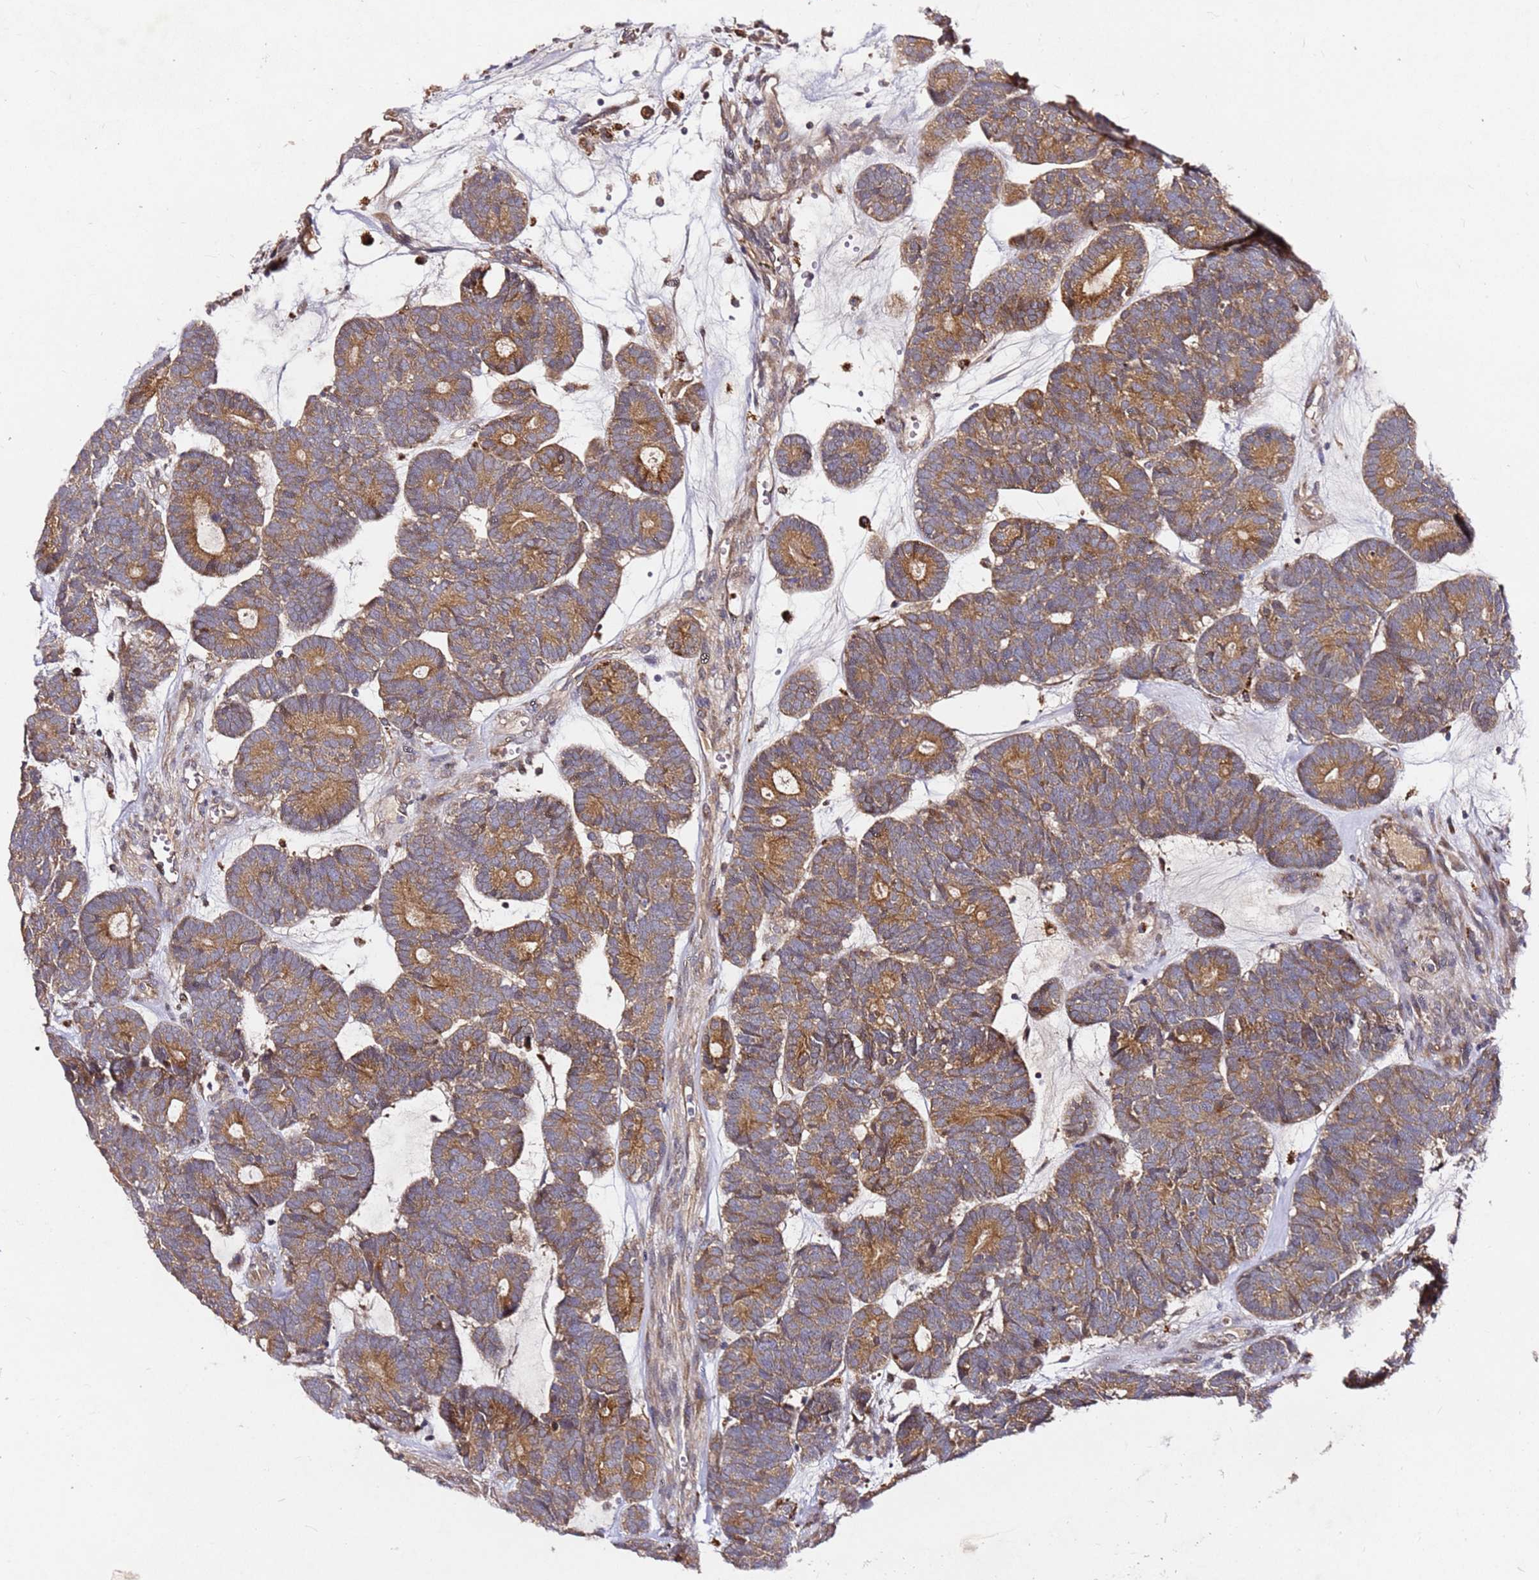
{"staining": {"intensity": "moderate", "quantity": ">75%", "location": "cytoplasmic/membranous"}, "tissue": "head and neck cancer", "cell_type": "Tumor cells", "image_type": "cancer", "snomed": [{"axis": "morphology", "description": "Adenocarcinoma, NOS"}, {"axis": "topography", "description": "Head-Neck"}], "caption": "Human head and neck adenocarcinoma stained with a brown dye exhibits moderate cytoplasmic/membranous positive positivity in about >75% of tumor cells.", "gene": "ALG11", "patient": {"sex": "female", "age": 81}}